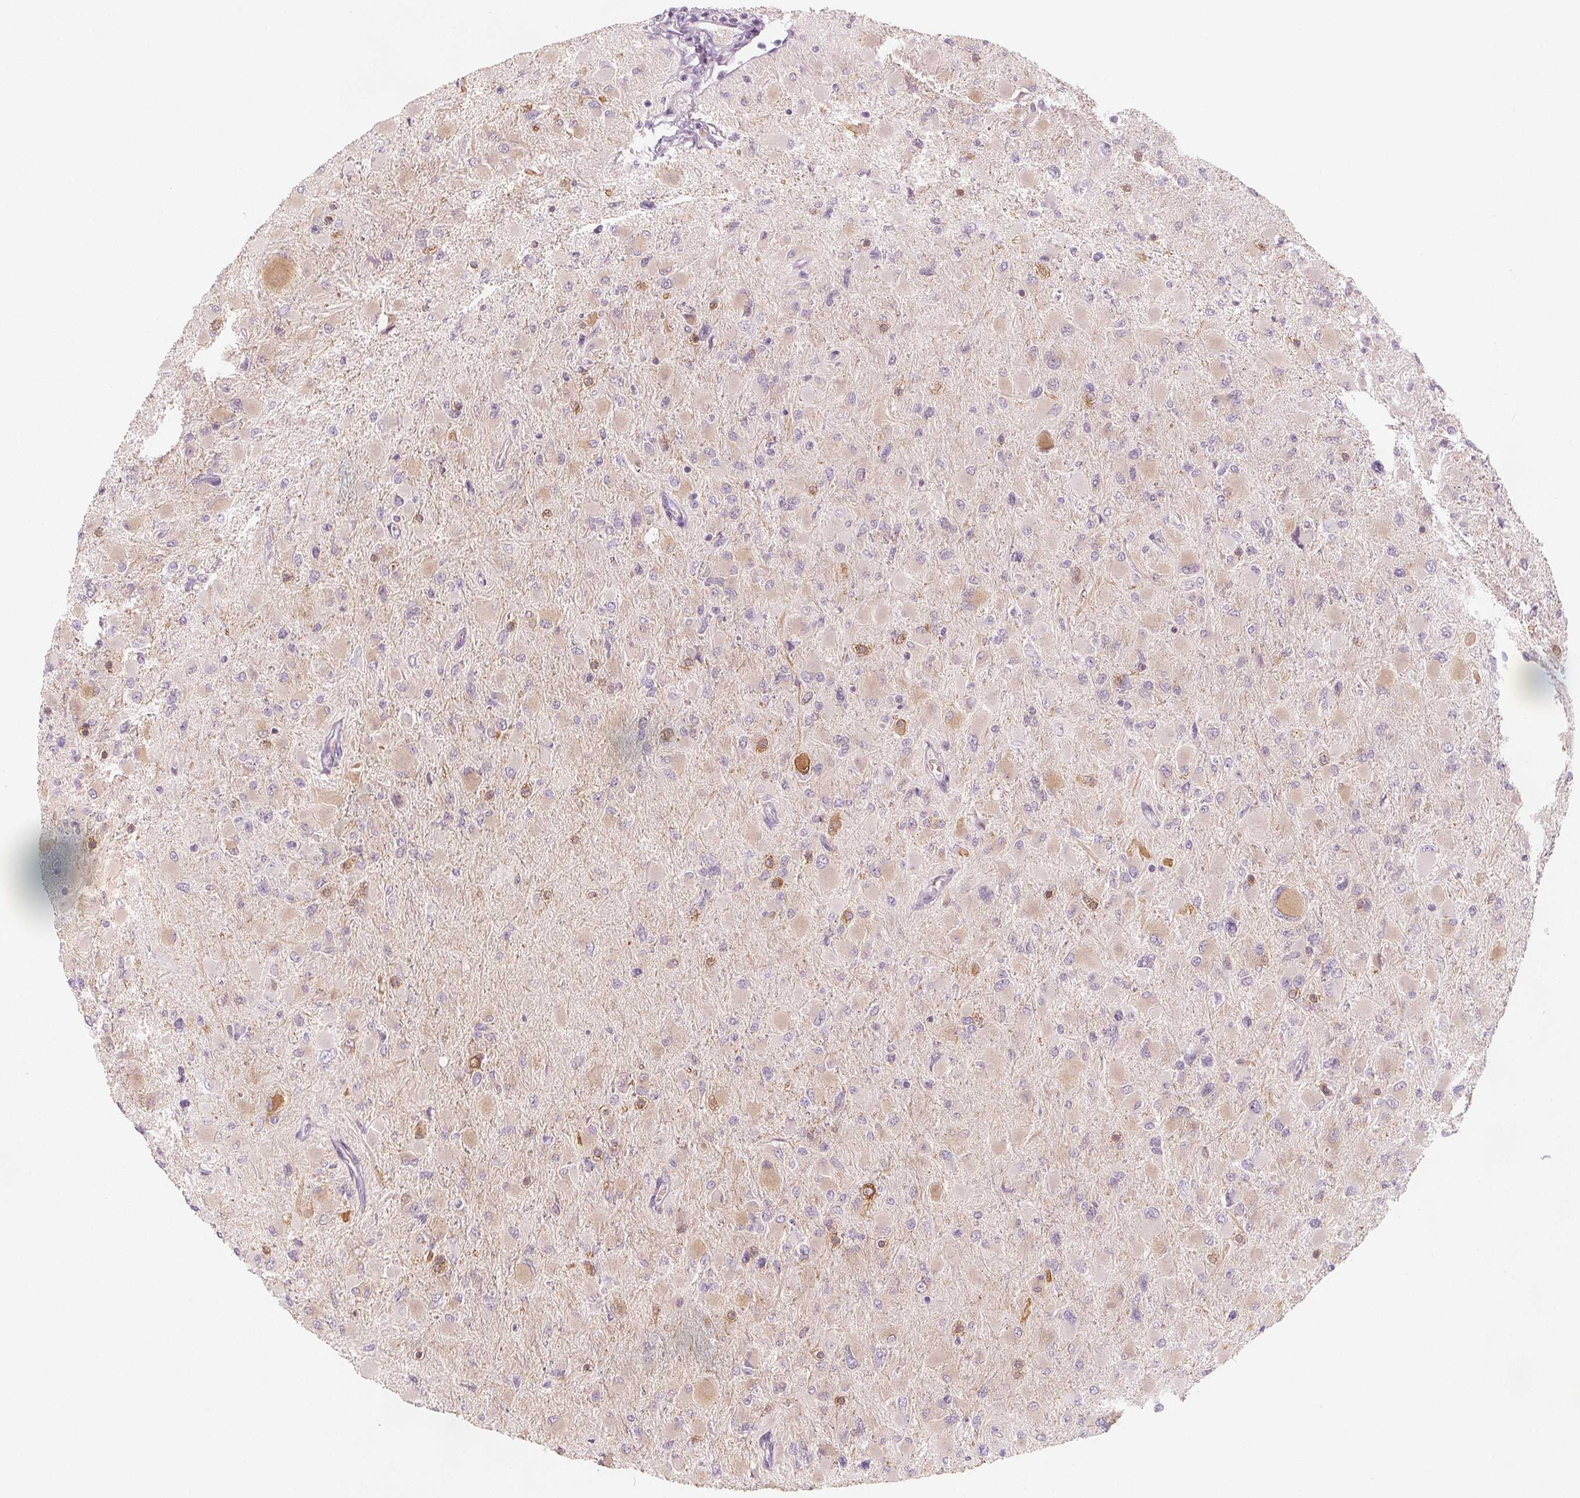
{"staining": {"intensity": "negative", "quantity": "none", "location": "none"}, "tissue": "glioma", "cell_type": "Tumor cells", "image_type": "cancer", "snomed": [{"axis": "morphology", "description": "Glioma, malignant, High grade"}, {"axis": "topography", "description": "Cerebral cortex"}], "caption": "Immunohistochemical staining of human glioma reveals no significant staining in tumor cells.", "gene": "MAP1A", "patient": {"sex": "female", "age": 36}}